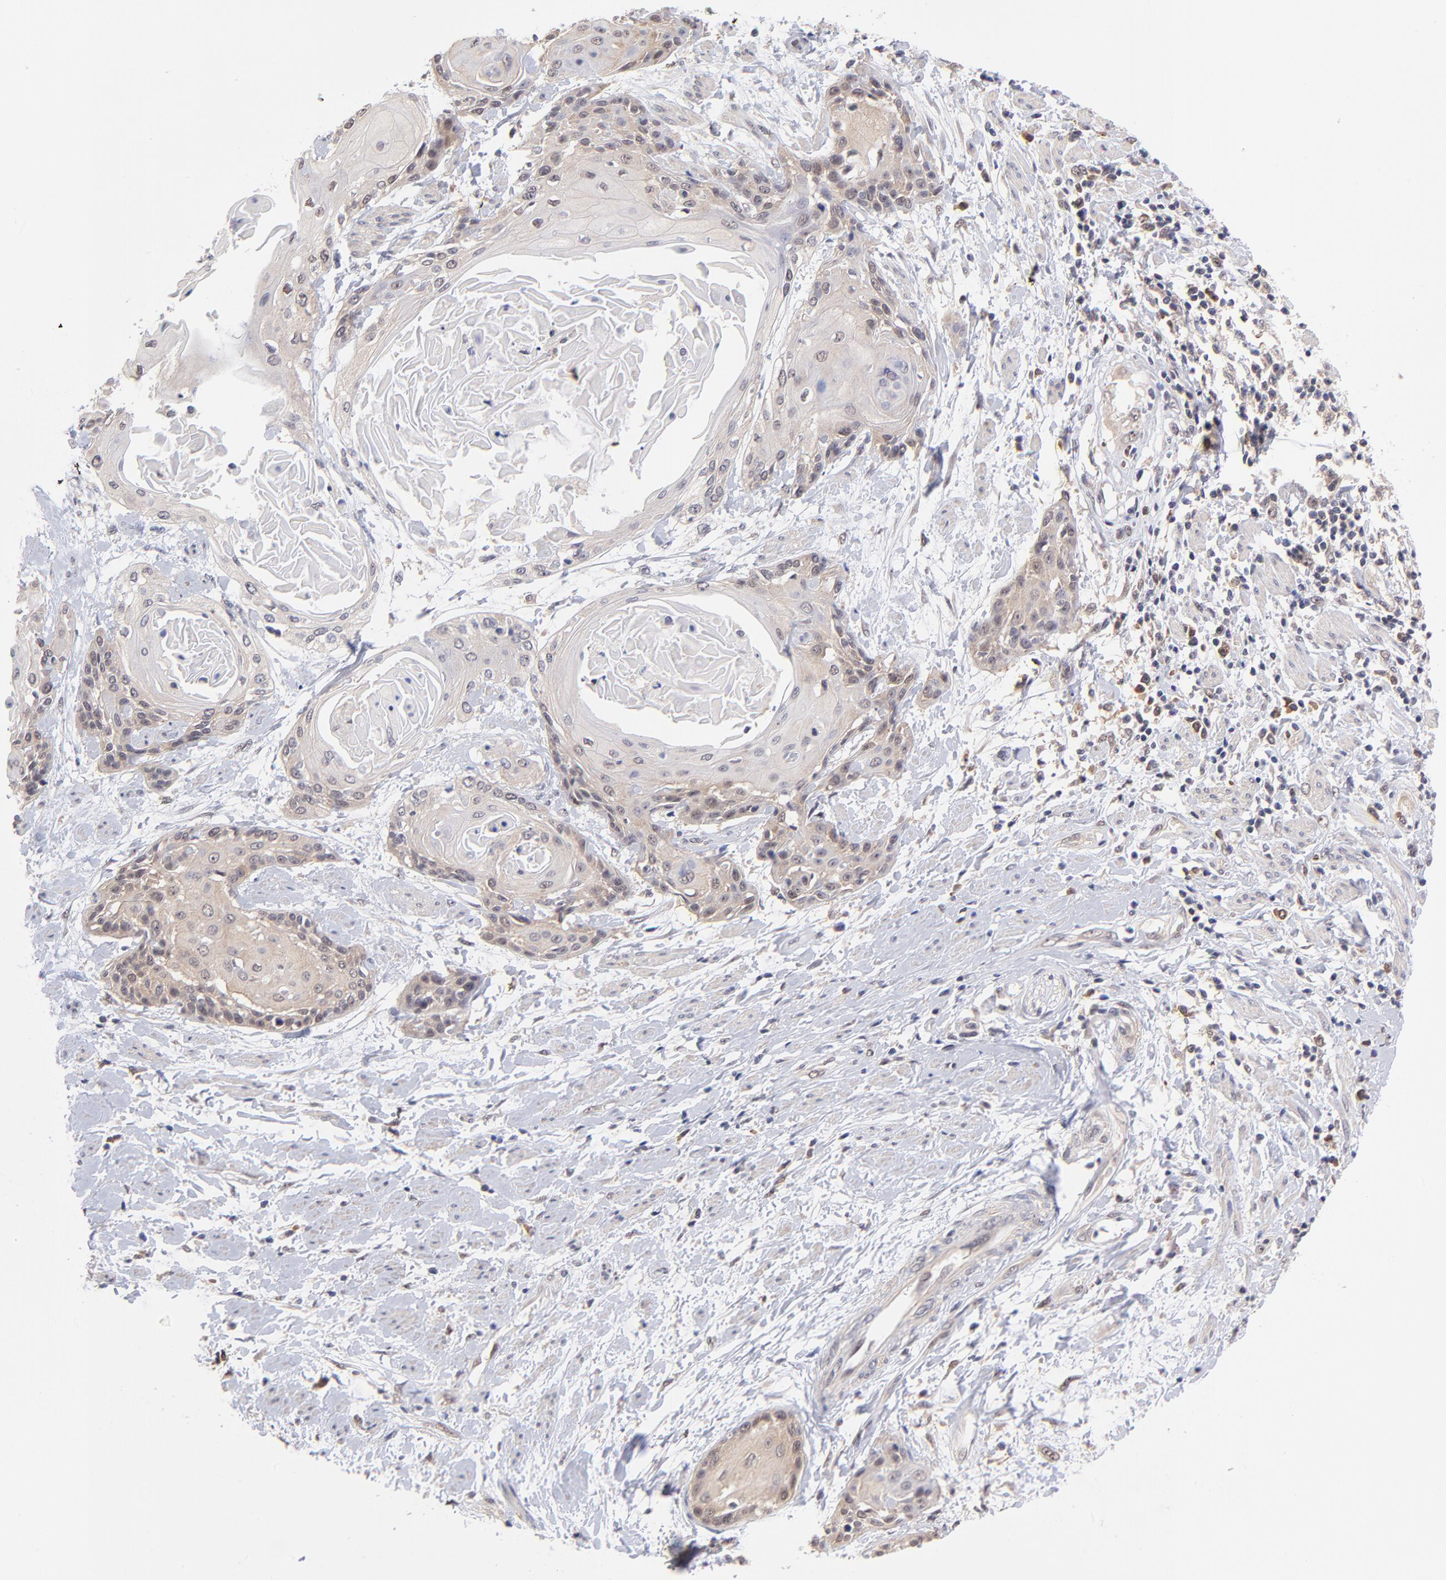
{"staining": {"intensity": "weak", "quantity": ">75%", "location": "cytoplasmic/membranous"}, "tissue": "cervical cancer", "cell_type": "Tumor cells", "image_type": "cancer", "snomed": [{"axis": "morphology", "description": "Squamous cell carcinoma, NOS"}, {"axis": "topography", "description": "Cervix"}], "caption": "Tumor cells show weak cytoplasmic/membranous staining in approximately >75% of cells in cervical cancer. Nuclei are stained in blue.", "gene": "UBE2E3", "patient": {"sex": "female", "age": 57}}